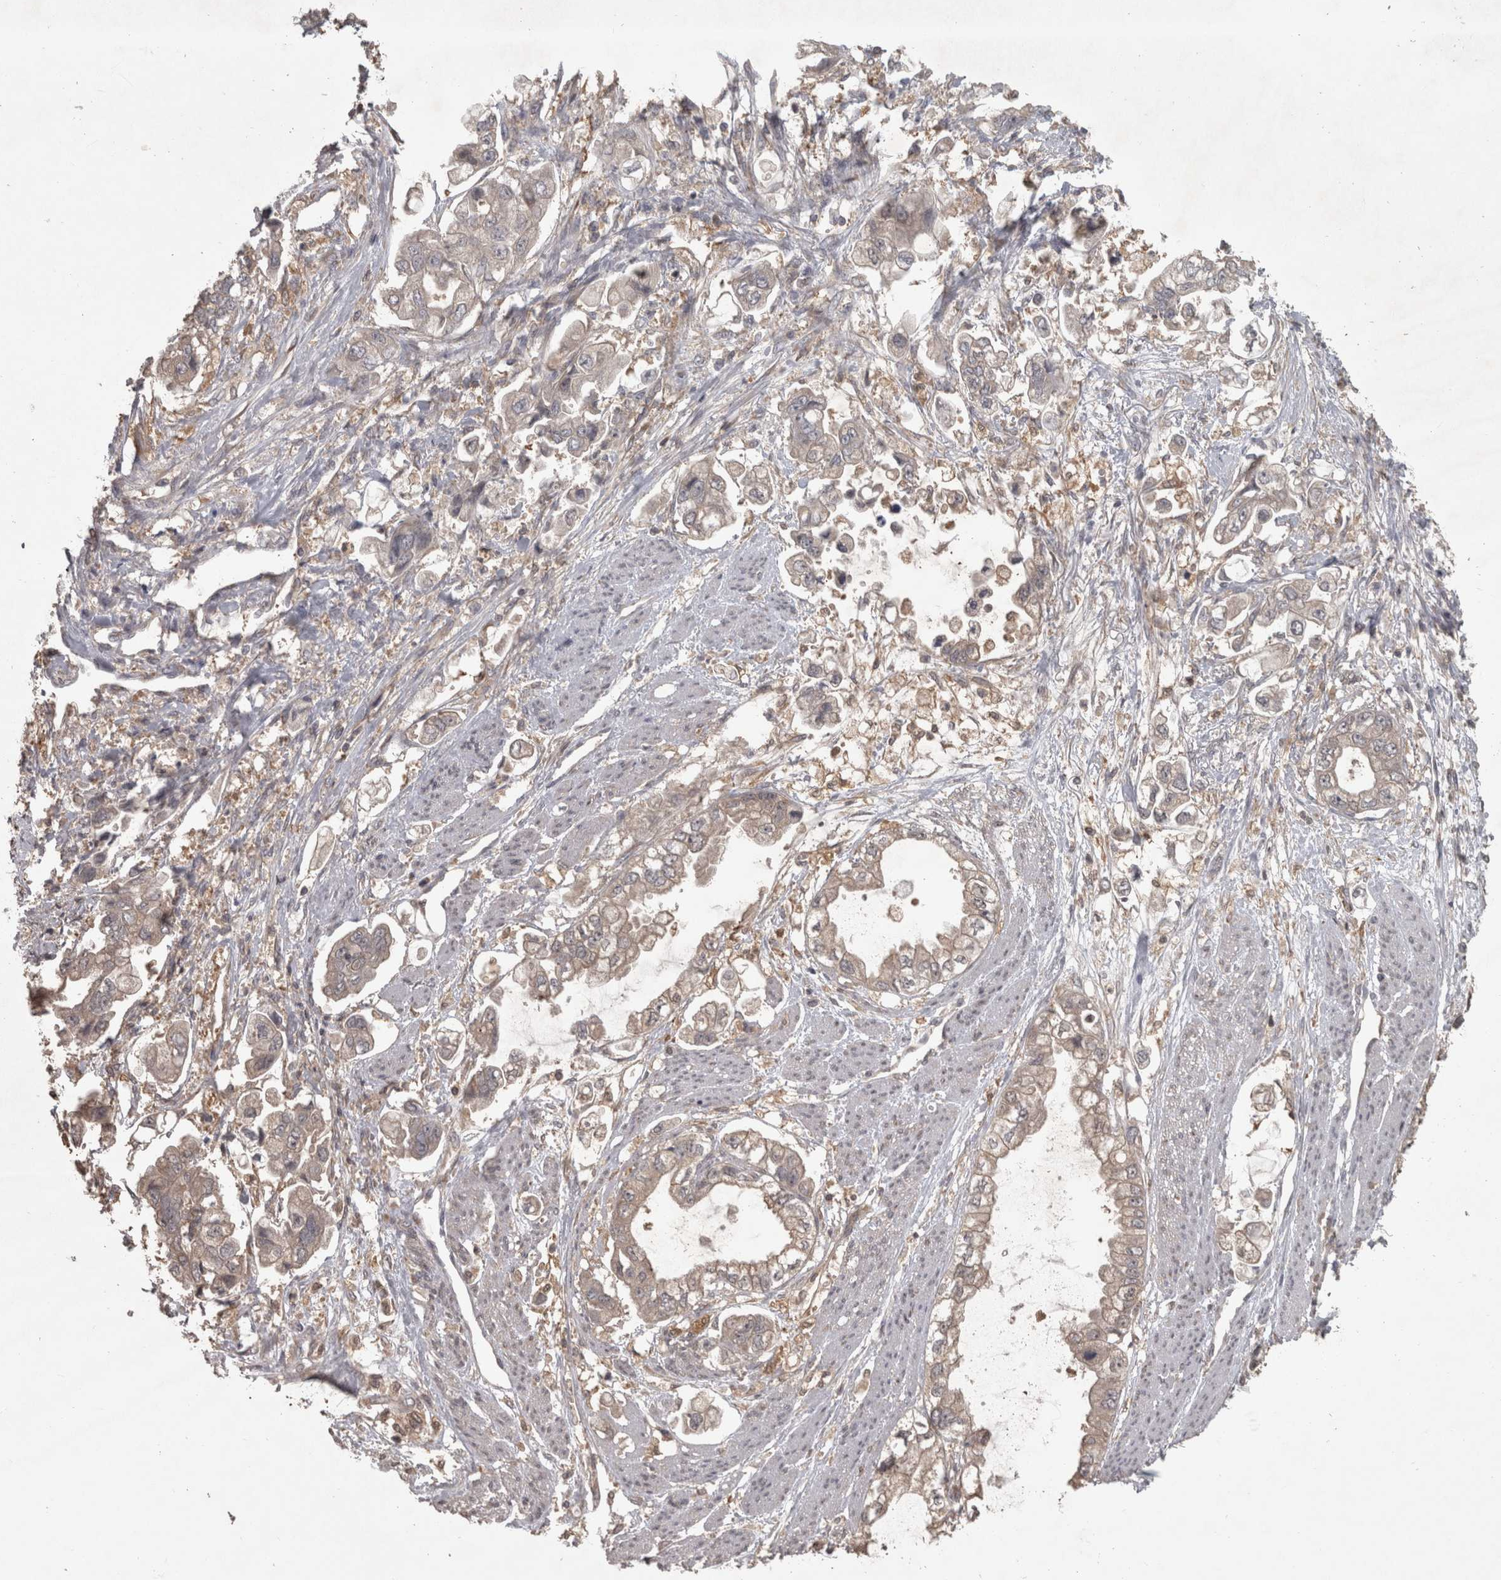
{"staining": {"intensity": "negative", "quantity": "none", "location": "none"}, "tissue": "stomach cancer", "cell_type": "Tumor cells", "image_type": "cancer", "snomed": [{"axis": "morphology", "description": "Adenocarcinoma, NOS"}, {"axis": "topography", "description": "Stomach"}], "caption": "DAB (3,3'-diaminobenzidine) immunohistochemical staining of stomach cancer (adenocarcinoma) shows no significant positivity in tumor cells.", "gene": "MICU3", "patient": {"sex": "male", "age": 62}}